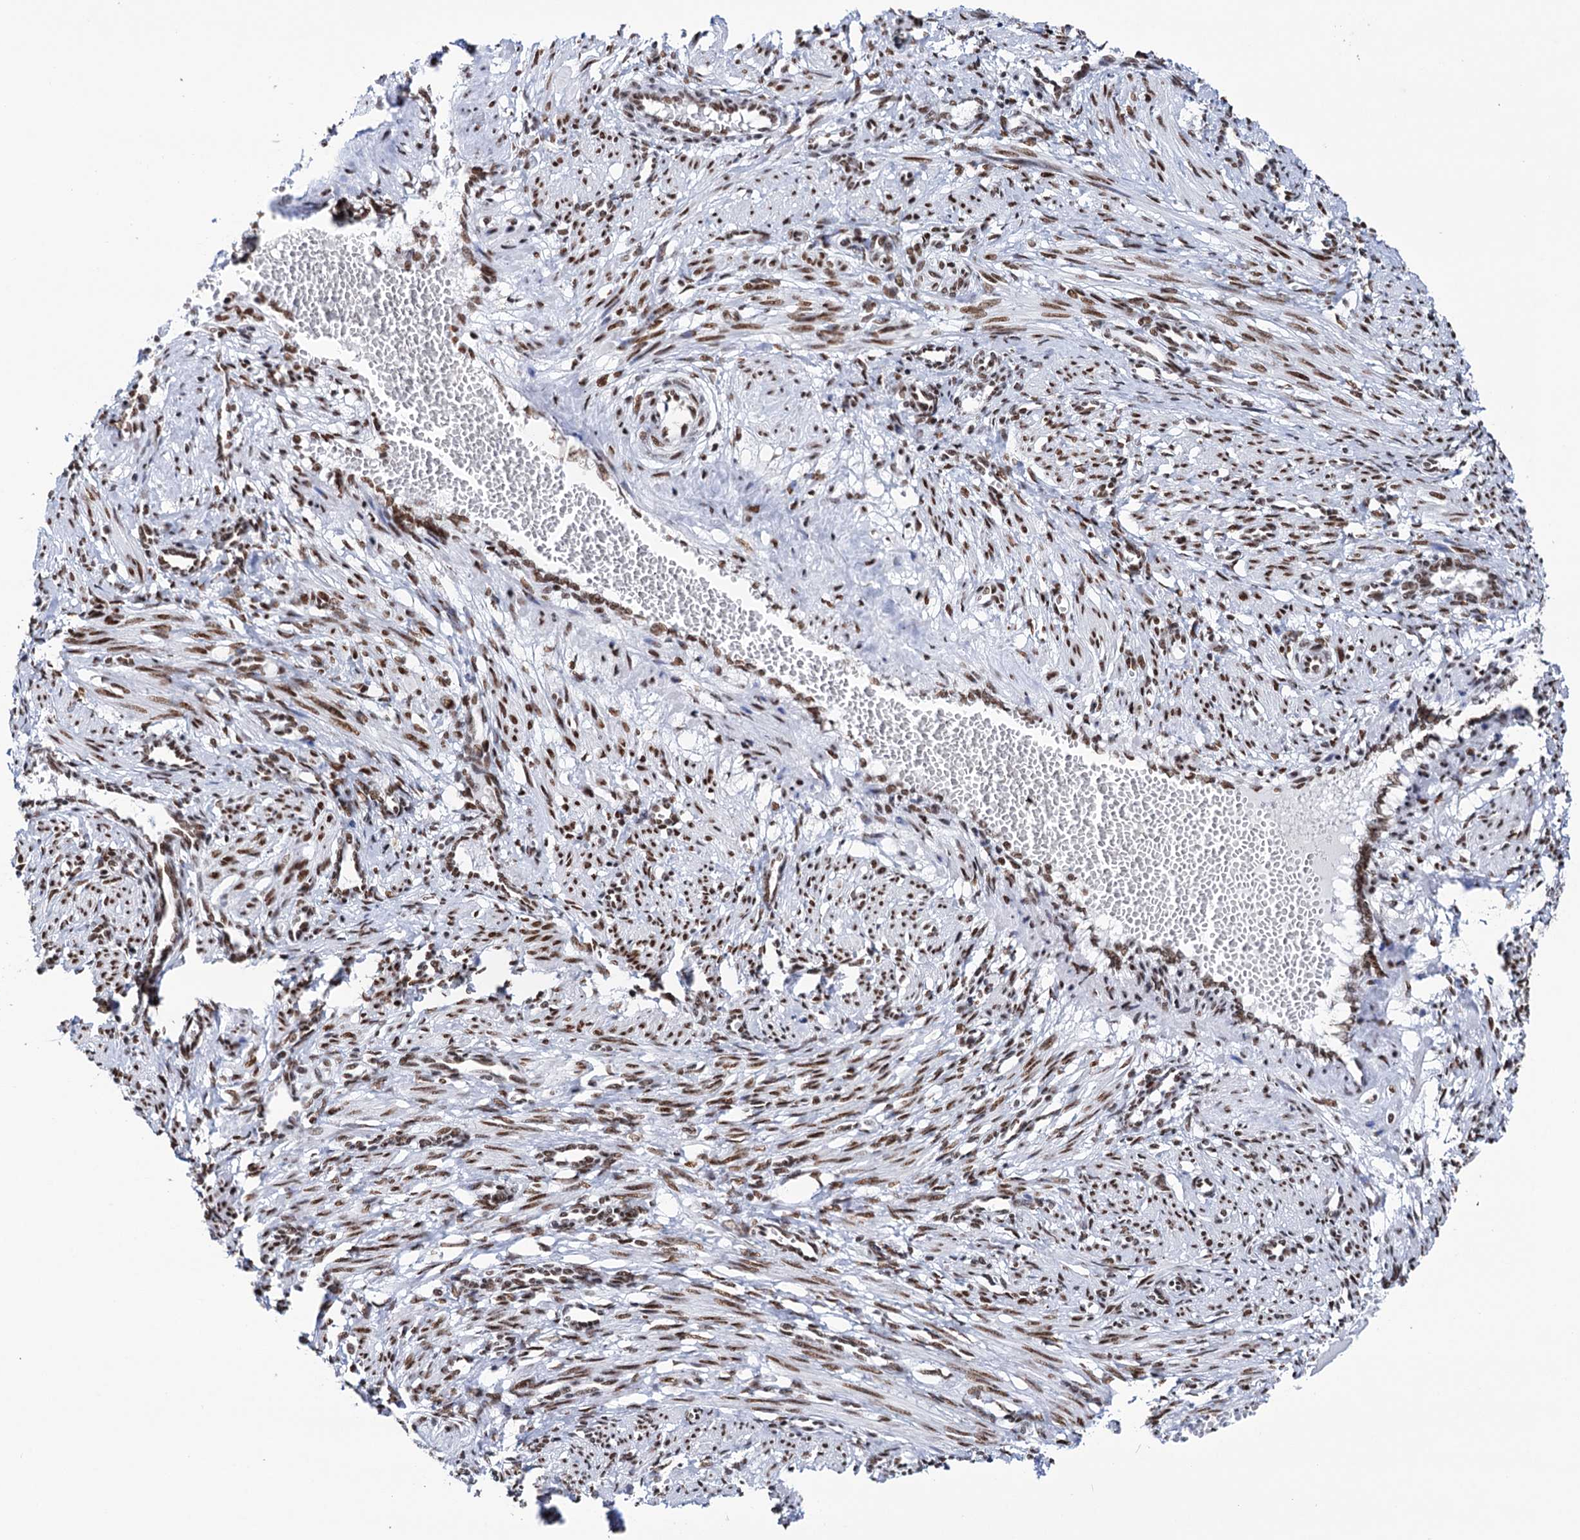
{"staining": {"intensity": "strong", "quantity": ">75%", "location": "nuclear"}, "tissue": "smooth muscle", "cell_type": "Smooth muscle cells", "image_type": "normal", "snomed": [{"axis": "morphology", "description": "Normal tissue, NOS"}, {"axis": "topography", "description": "Endometrium"}], "caption": "Smooth muscle cells reveal strong nuclear staining in approximately >75% of cells in unremarkable smooth muscle.", "gene": "MATR3", "patient": {"sex": "female", "age": 33}}